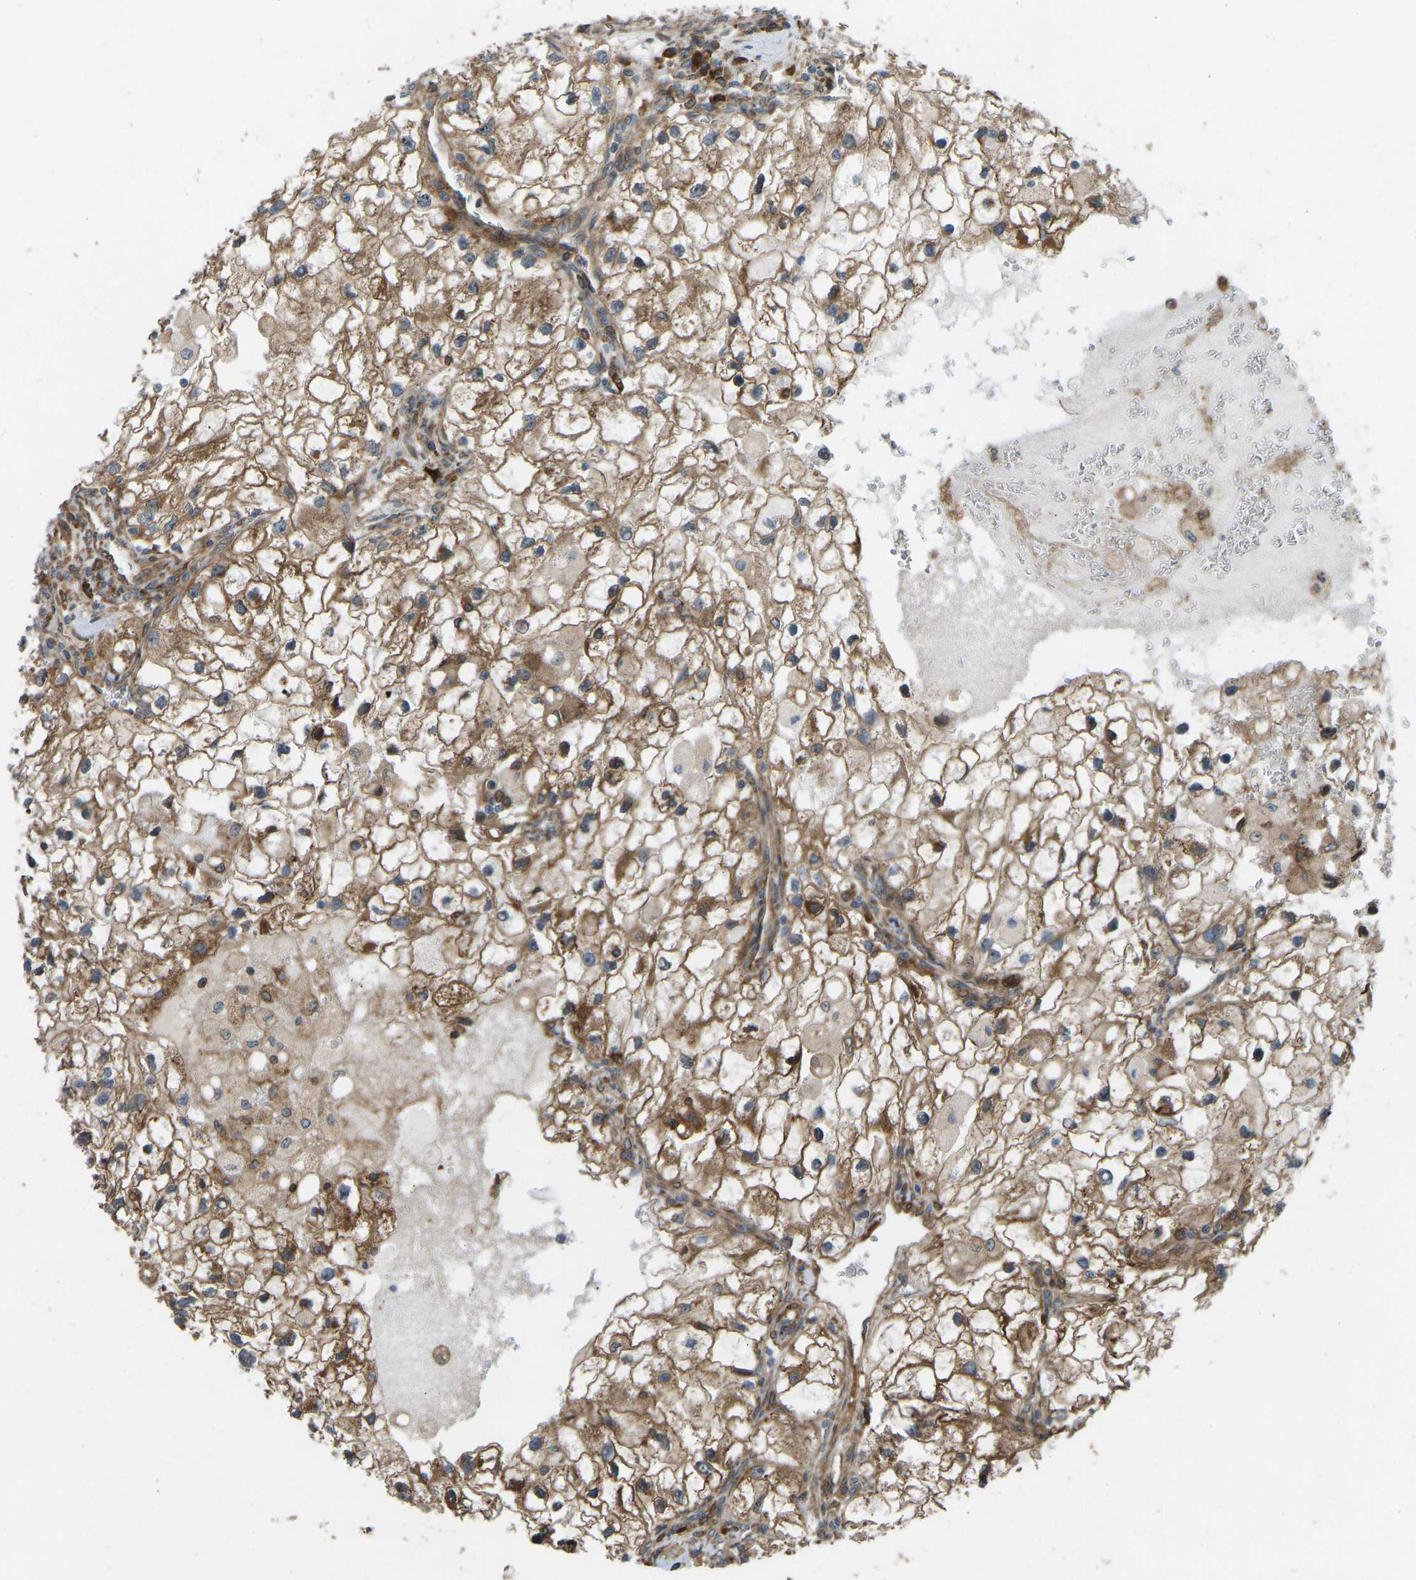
{"staining": {"intensity": "moderate", "quantity": ">75%", "location": "cytoplasmic/membranous"}, "tissue": "renal cancer", "cell_type": "Tumor cells", "image_type": "cancer", "snomed": [{"axis": "morphology", "description": "Adenocarcinoma, NOS"}, {"axis": "topography", "description": "Kidney"}], "caption": "A high-resolution photomicrograph shows immunohistochemistry staining of renal adenocarcinoma, which reveals moderate cytoplasmic/membranous expression in about >75% of tumor cells.", "gene": "OS9", "patient": {"sex": "female", "age": 70}}